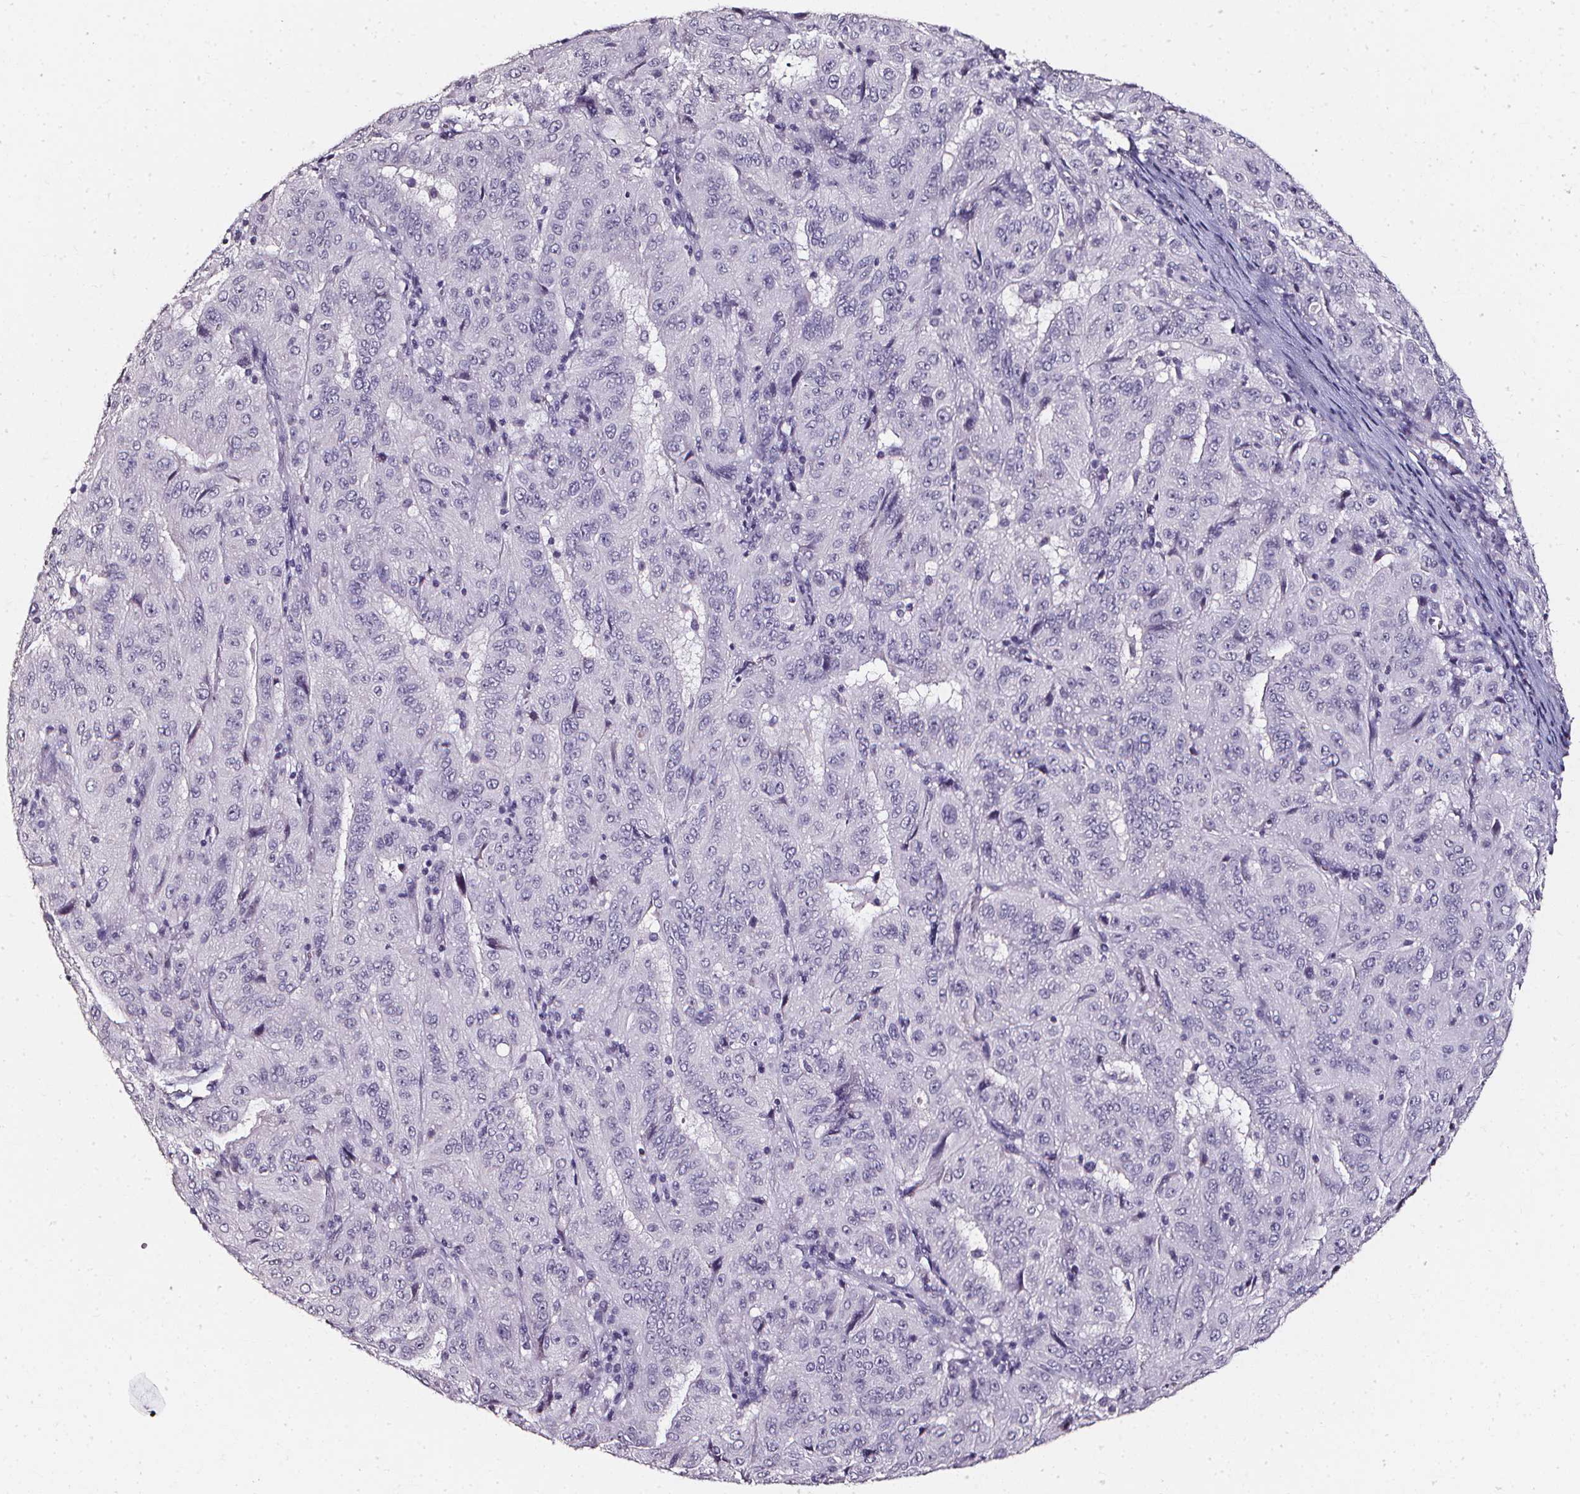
{"staining": {"intensity": "negative", "quantity": "none", "location": "none"}, "tissue": "pancreatic cancer", "cell_type": "Tumor cells", "image_type": "cancer", "snomed": [{"axis": "morphology", "description": "Adenocarcinoma, NOS"}, {"axis": "topography", "description": "Pancreas"}], "caption": "Immunohistochemical staining of adenocarcinoma (pancreatic) exhibits no significant positivity in tumor cells. (DAB immunohistochemistry visualized using brightfield microscopy, high magnification).", "gene": "DEFA5", "patient": {"sex": "male", "age": 63}}